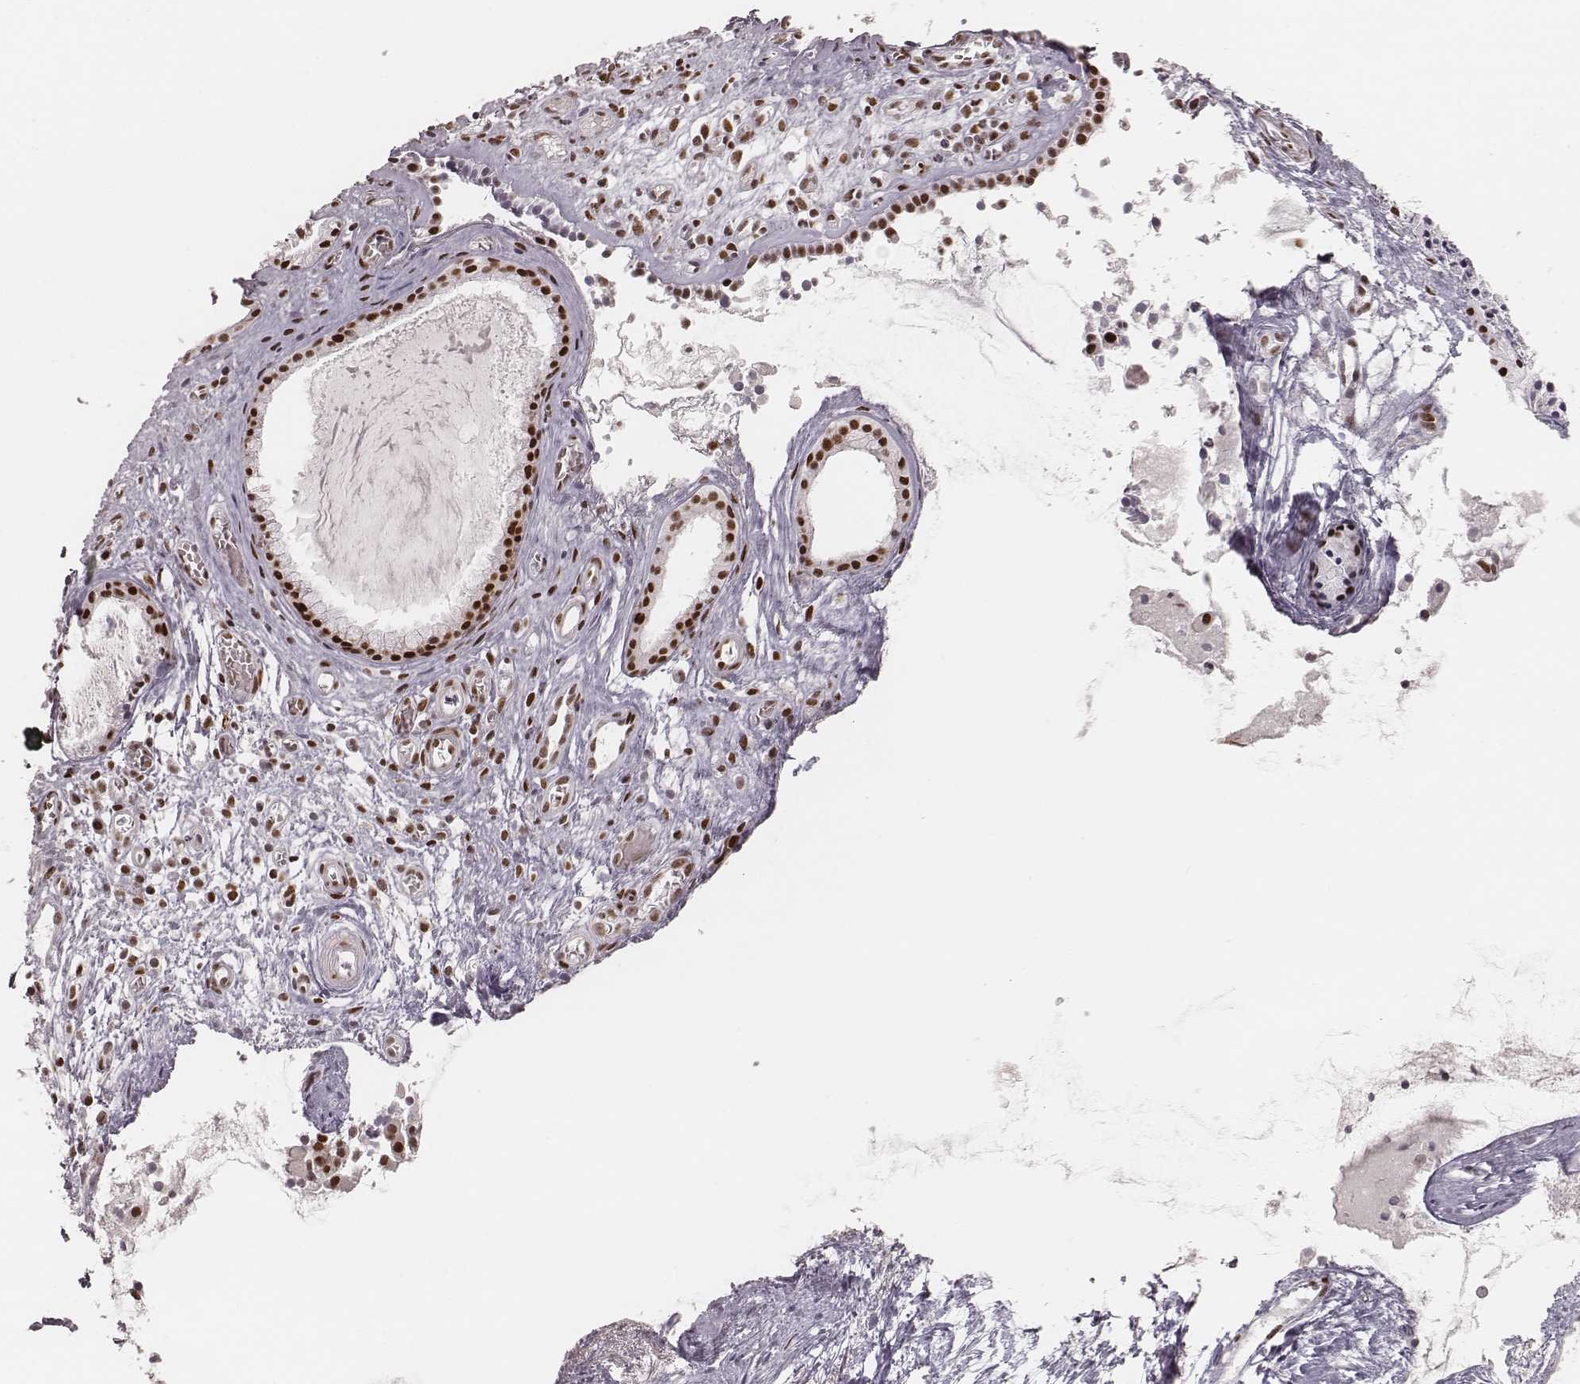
{"staining": {"intensity": "strong", "quantity": ">75%", "location": "nuclear"}, "tissue": "nasopharynx", "cell_type": "Respiratory epithelial cells", "image_type": "normal", "snomed": [{"axis": "morphology", "description": "Normal tissue, NOS"}, {"axis": "topography", "description": "Nasopharynx"}], "caption": "High-magnification brightfield microscopy of benign nasopharynx stained with DAB (brown) and counterstained with hematoxylin (blue). respiratory epithelial cells exhibit strong nuclear expression is appreciated in approximately>75% of cells. Using DAB (3,3'-diaminobenzidine) (brown) and hematoxylin (blue) stains, captured at high magnification using brightfield microscopy.", "gene": "HNRNPC", "patient": {"sex": "male", "age": 31}}